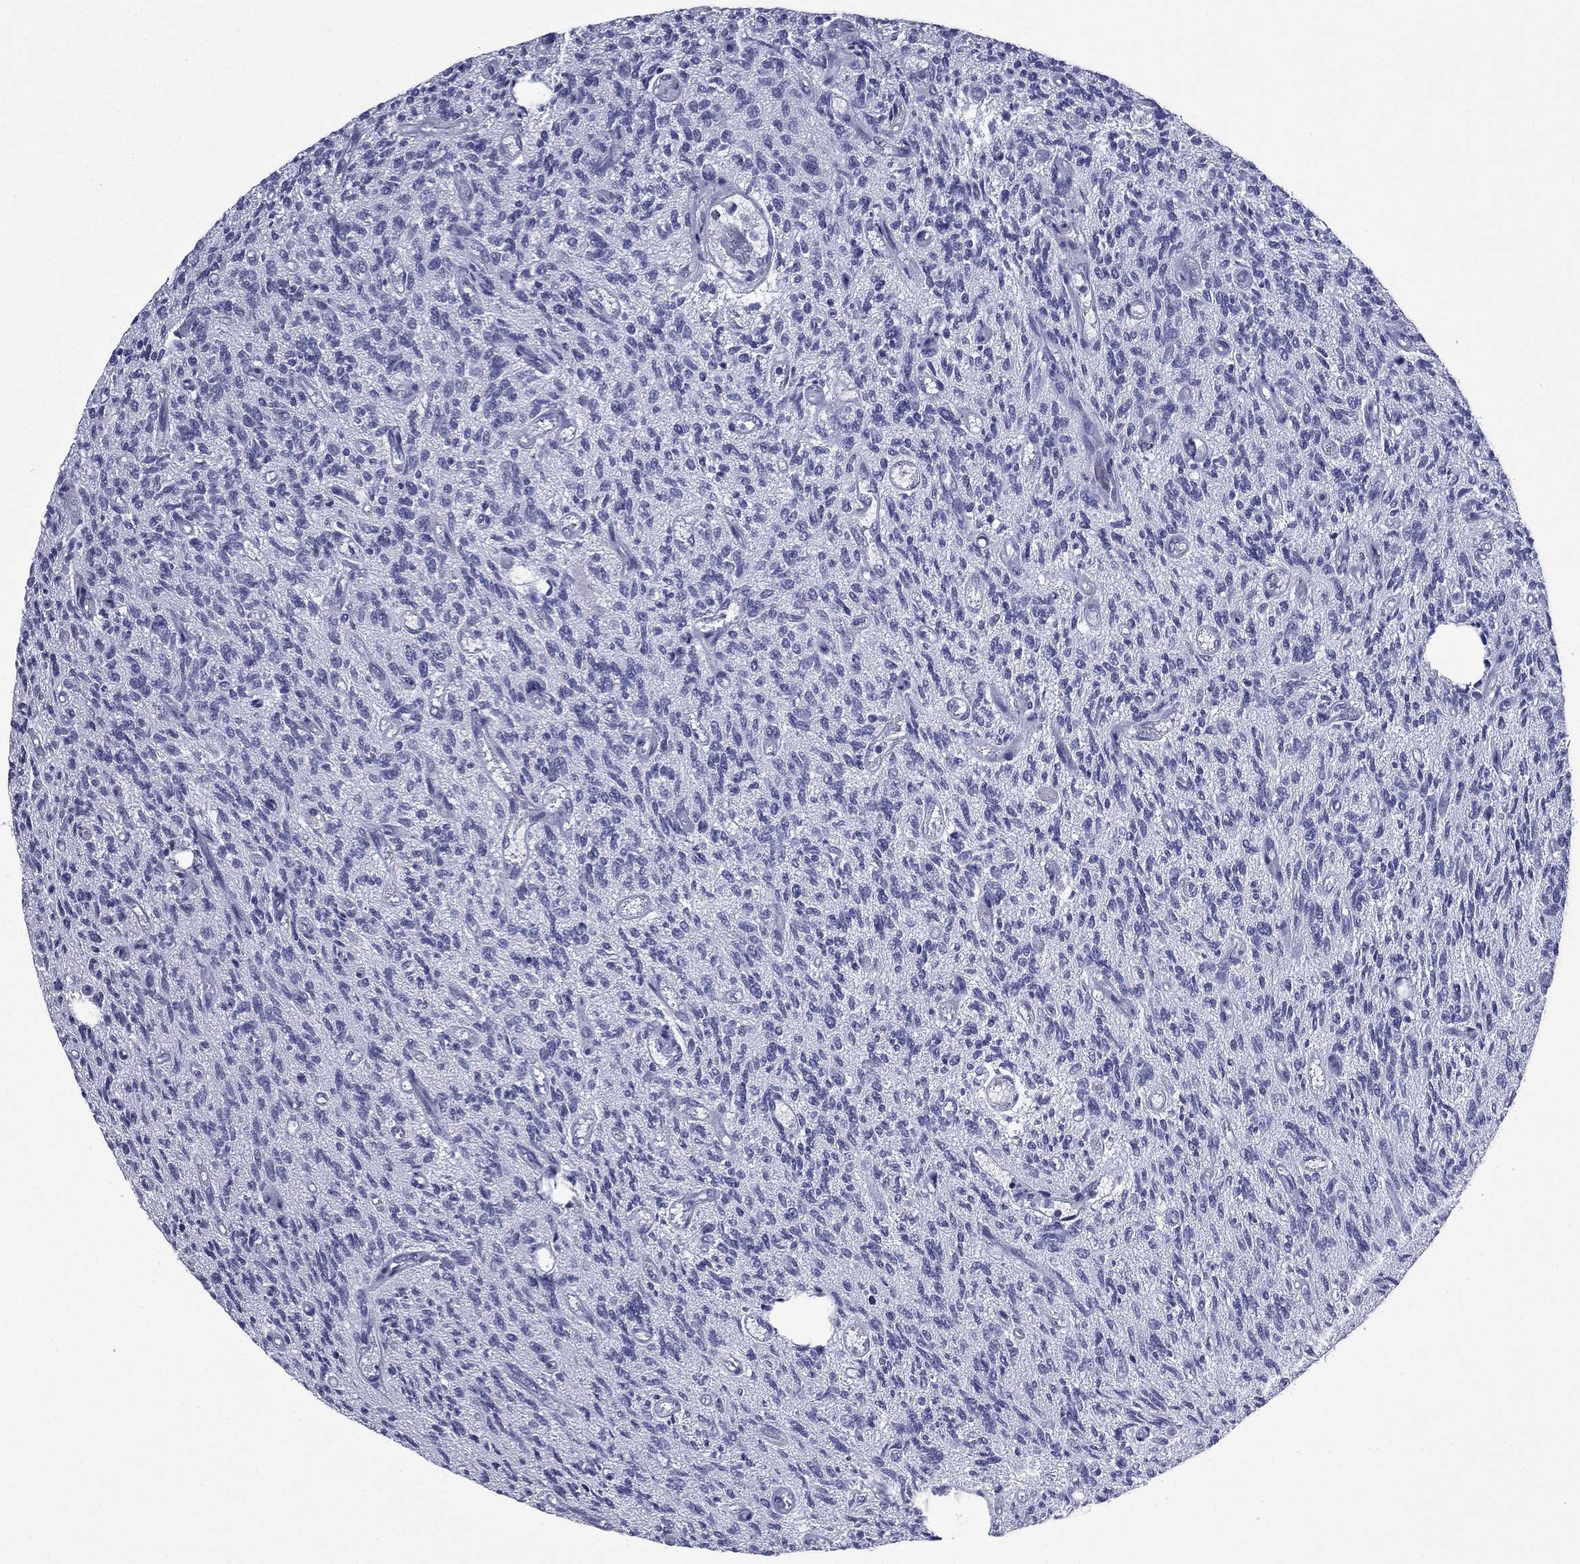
{"staining": {"intensity": "negative", "quantity": "none", "location": "none"}, "tissue": "glioma", "cell_type": "Tumor cells", "image_type": "cancer", "snomed": [{"axis": "morphology", "description": "Glioma, malignant, High grade"}, {"axis": "topography", "description": "Brain"}], "caption": "Human malignant glioma (high-grade) stained for a protein using IHC demonstrates no expression in tumor cells.", "gene": "CAVIN3", "patient": {"sex": "male", "age": 64}}